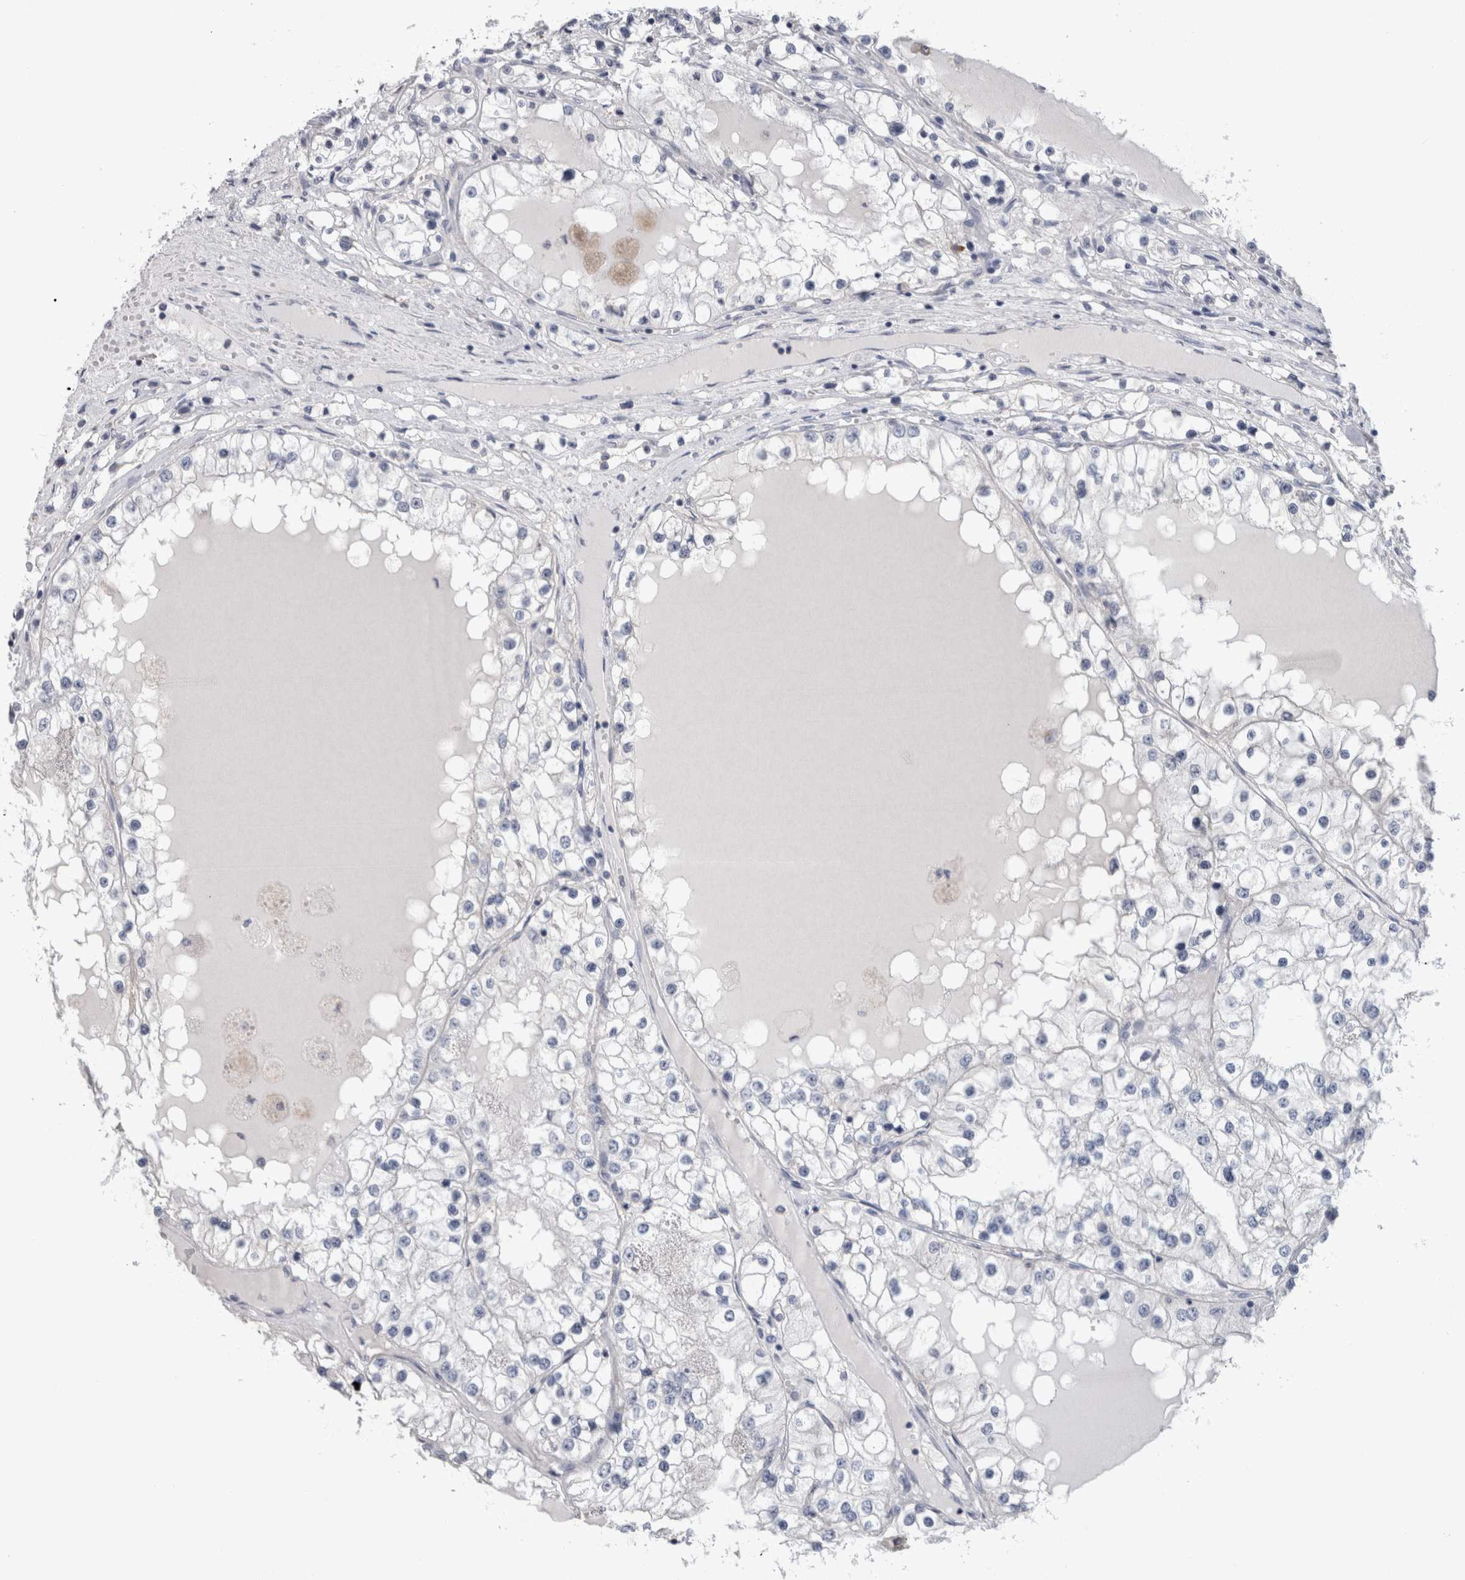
{"staining": {"intensity": "negative", "quantity": "none", "location": "none"}, "tissue": "renal cancer", "cell_type": "Tumor cells", "image_type": "cancer", "snomed": [{"axis": "morphology", "description": "Adenocarcinoma, NOS"}, {"axis": "topography", "description": "Kidney"}], "caption": "IHC image of human renal cancer stained for a protein (brown), which demonstrates no expression in tumor cells.", "gene": "SCRN1", "patient": {"sex": "male", "age": 68}}